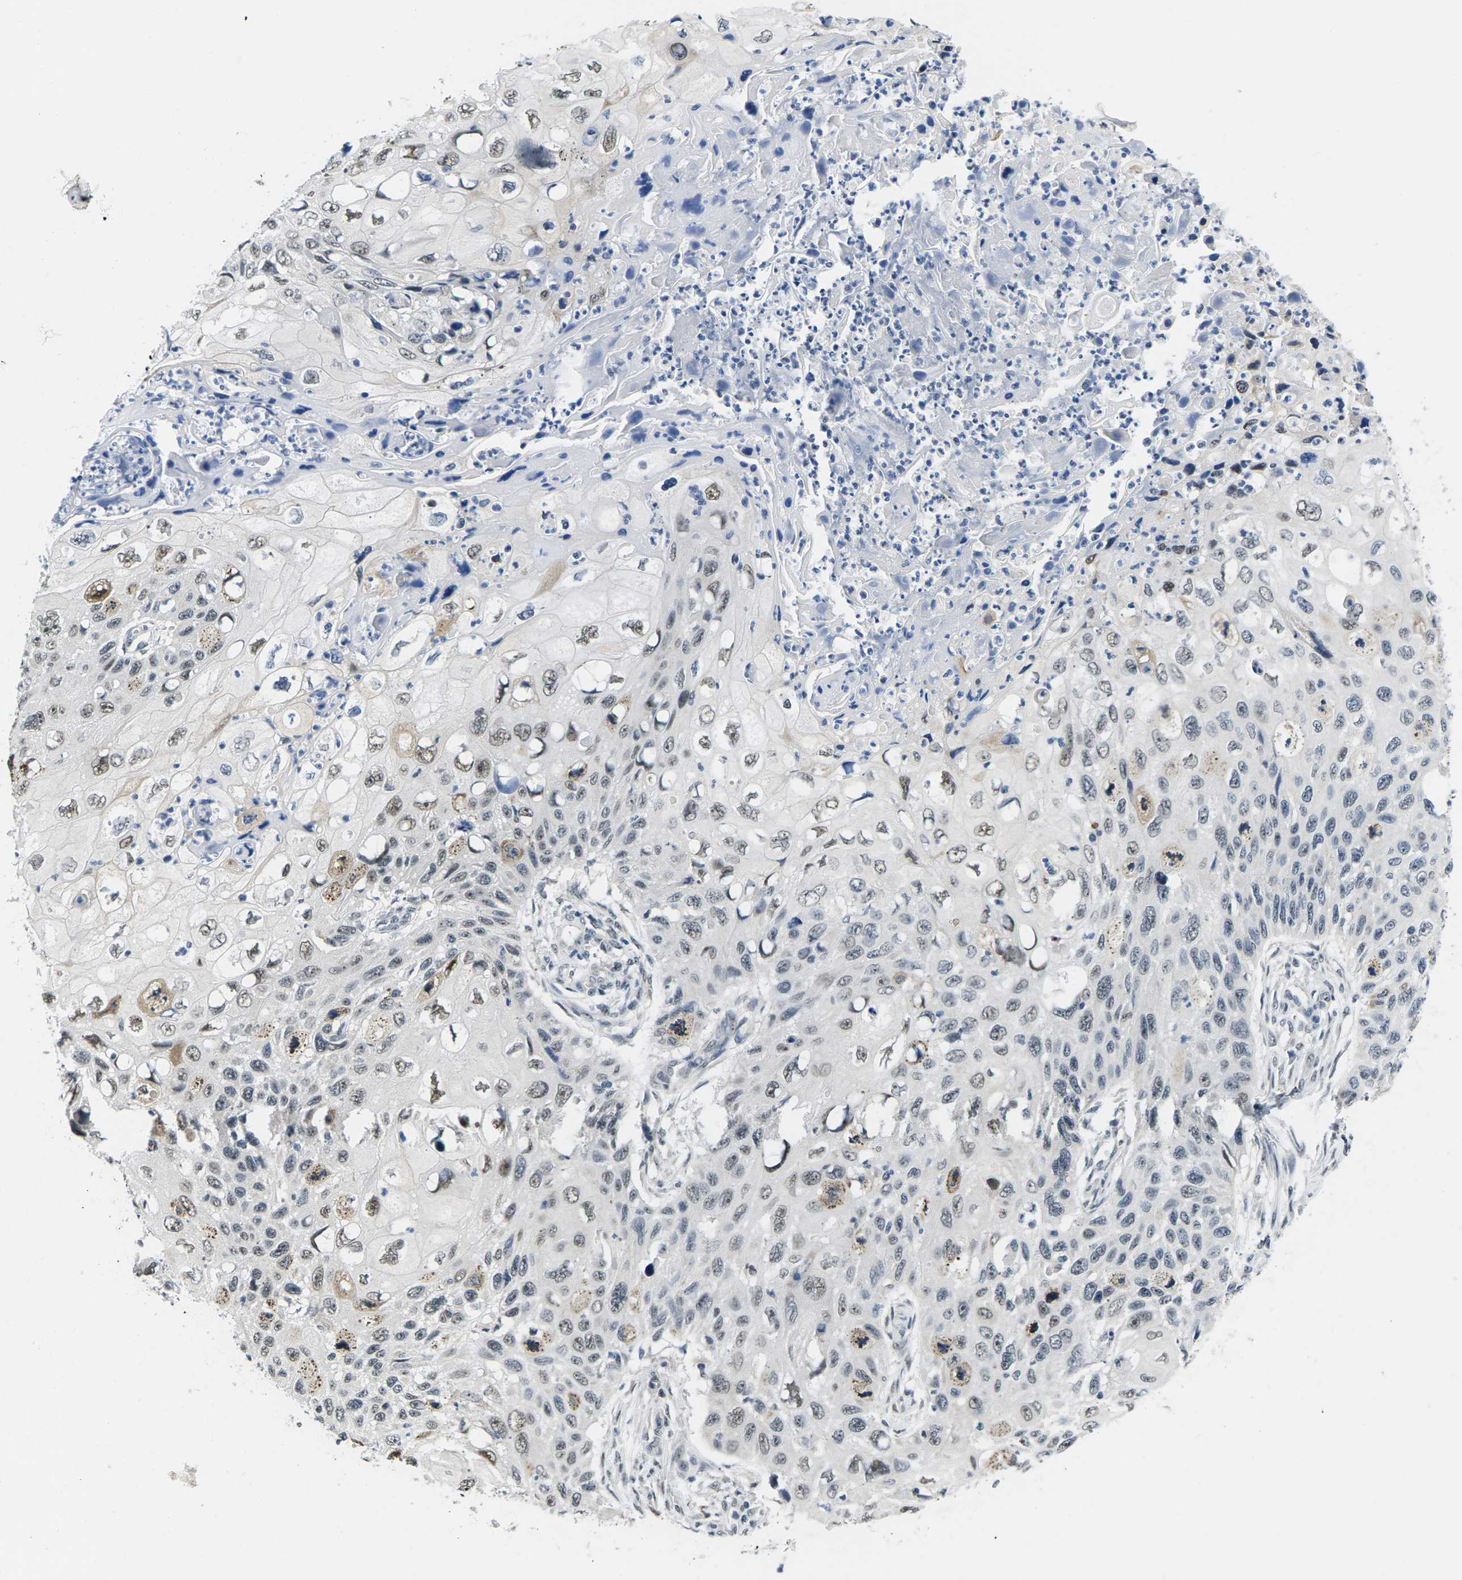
{"staining": {"intensity": "weak", "quantity": "25%-75%", "location": "nuclear"}, "tissue": "cervical cancer", "cell_type": "Tumor cells", "image_type": "cancer", "snomed": [{"axis": "morphology", "description": "Squamous cell carcinoma, NOS"}, {"axis": "topography", "description": "Cervix"}], "caption": "Protein expression analysis of cervical squamous cell carcinoma exhibits weak nuclear staining in approximately 25%-75% of tumor cells.", "gene": "NSRP1", "patient": {"sex": "female", "age": 70}}